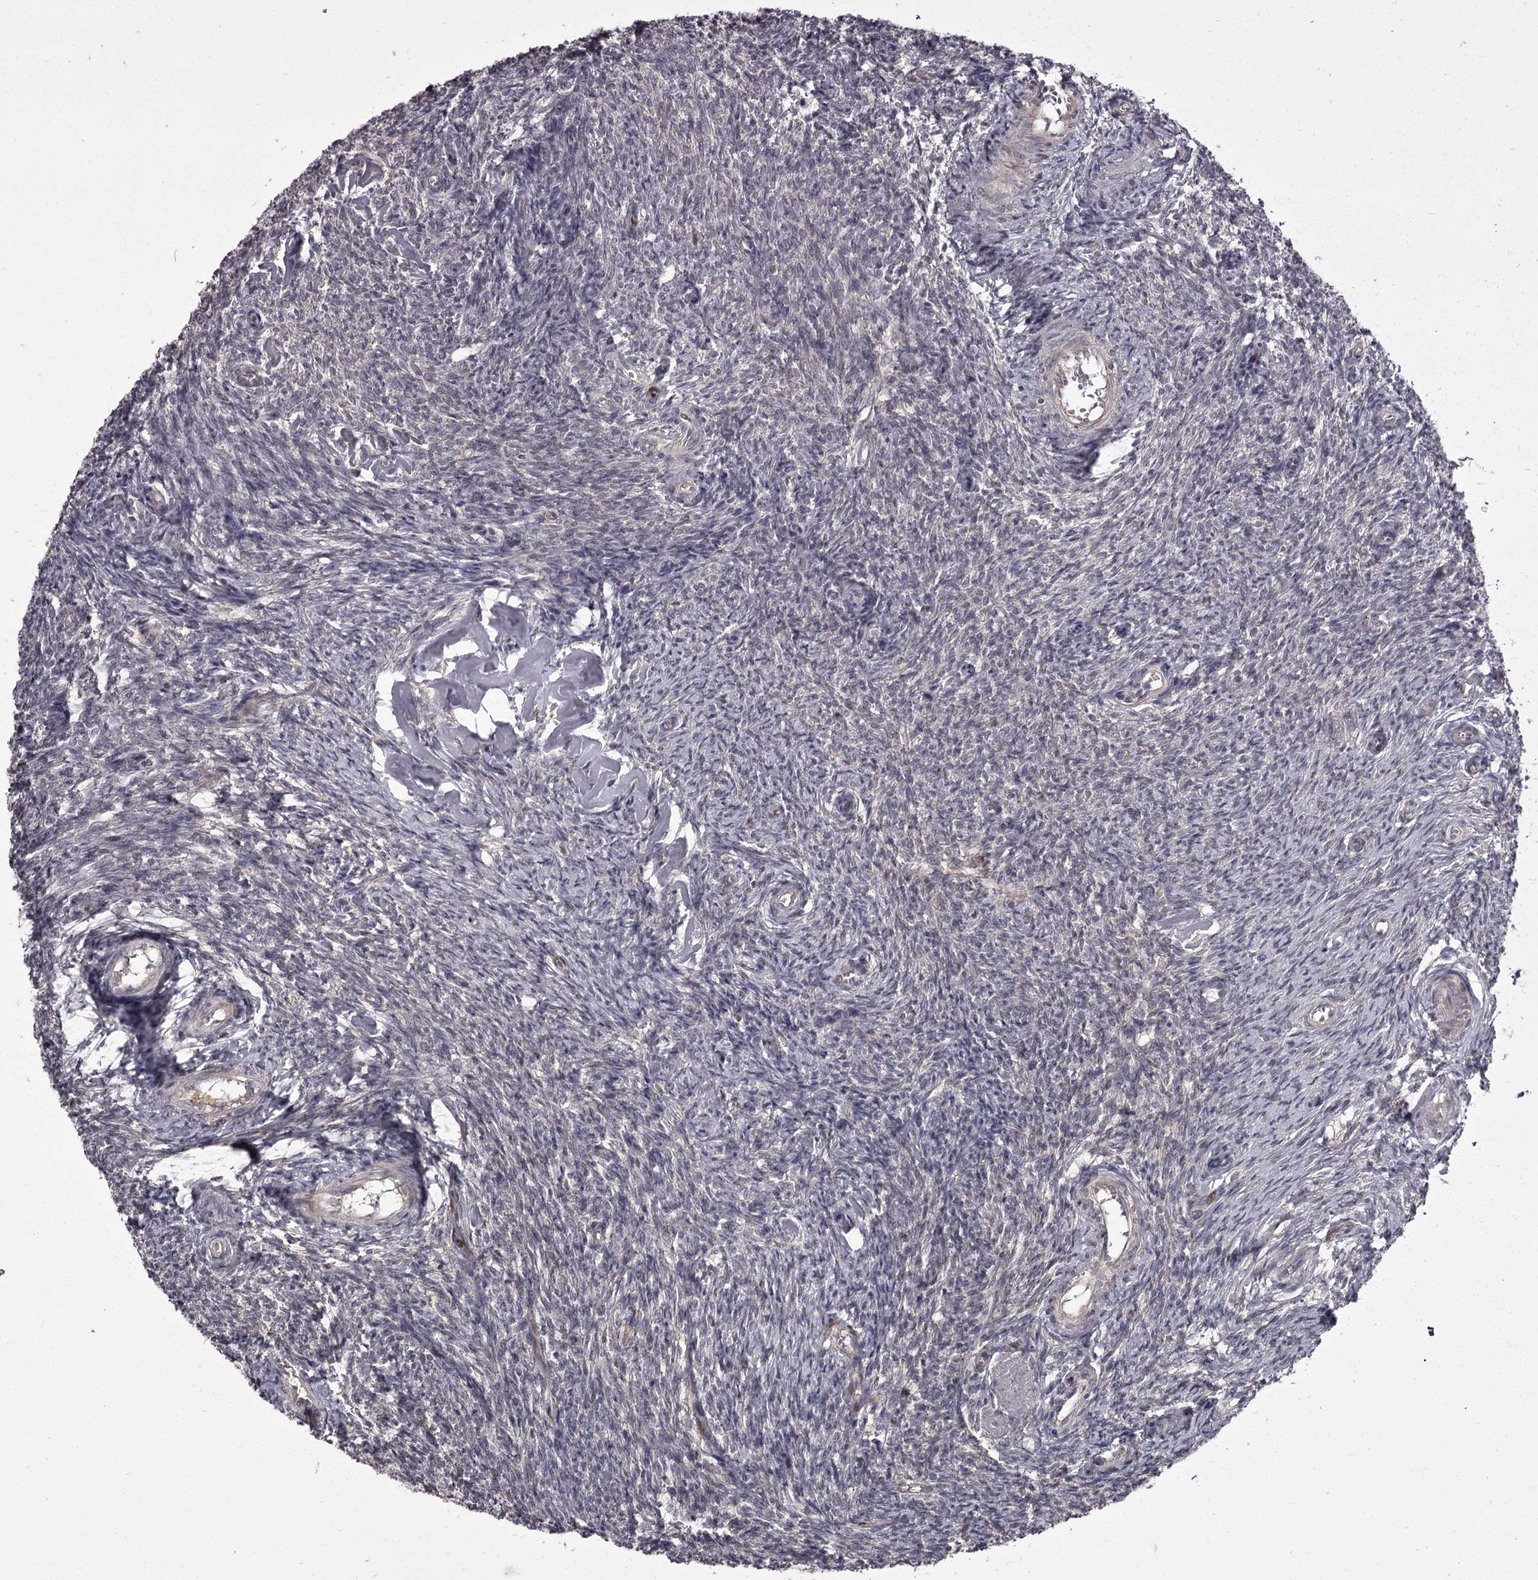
{"staining": {"intensity": "negative", "quantity": "none", "location": "none"}, "tissue": "ovary", "cell_type": "Ovarian stroma cells", "image_type": "normal", "snomed": [{"axis": "morphology", "description": "Normal tissue, NOS"}, {"axis": "topography", "description": "Ovary"}], "caption": "The IHC histopathology image has no significant positivity in ovarian stroma cells of ovary. Brightfield microscopy of IHC stained with DAB (3,3'-diaminobenzidine) (brown) and hematoxylin (blue), captured at high magnification.", "gene": "CCDC92", "patient": {"sex": "female", "age": 44}}